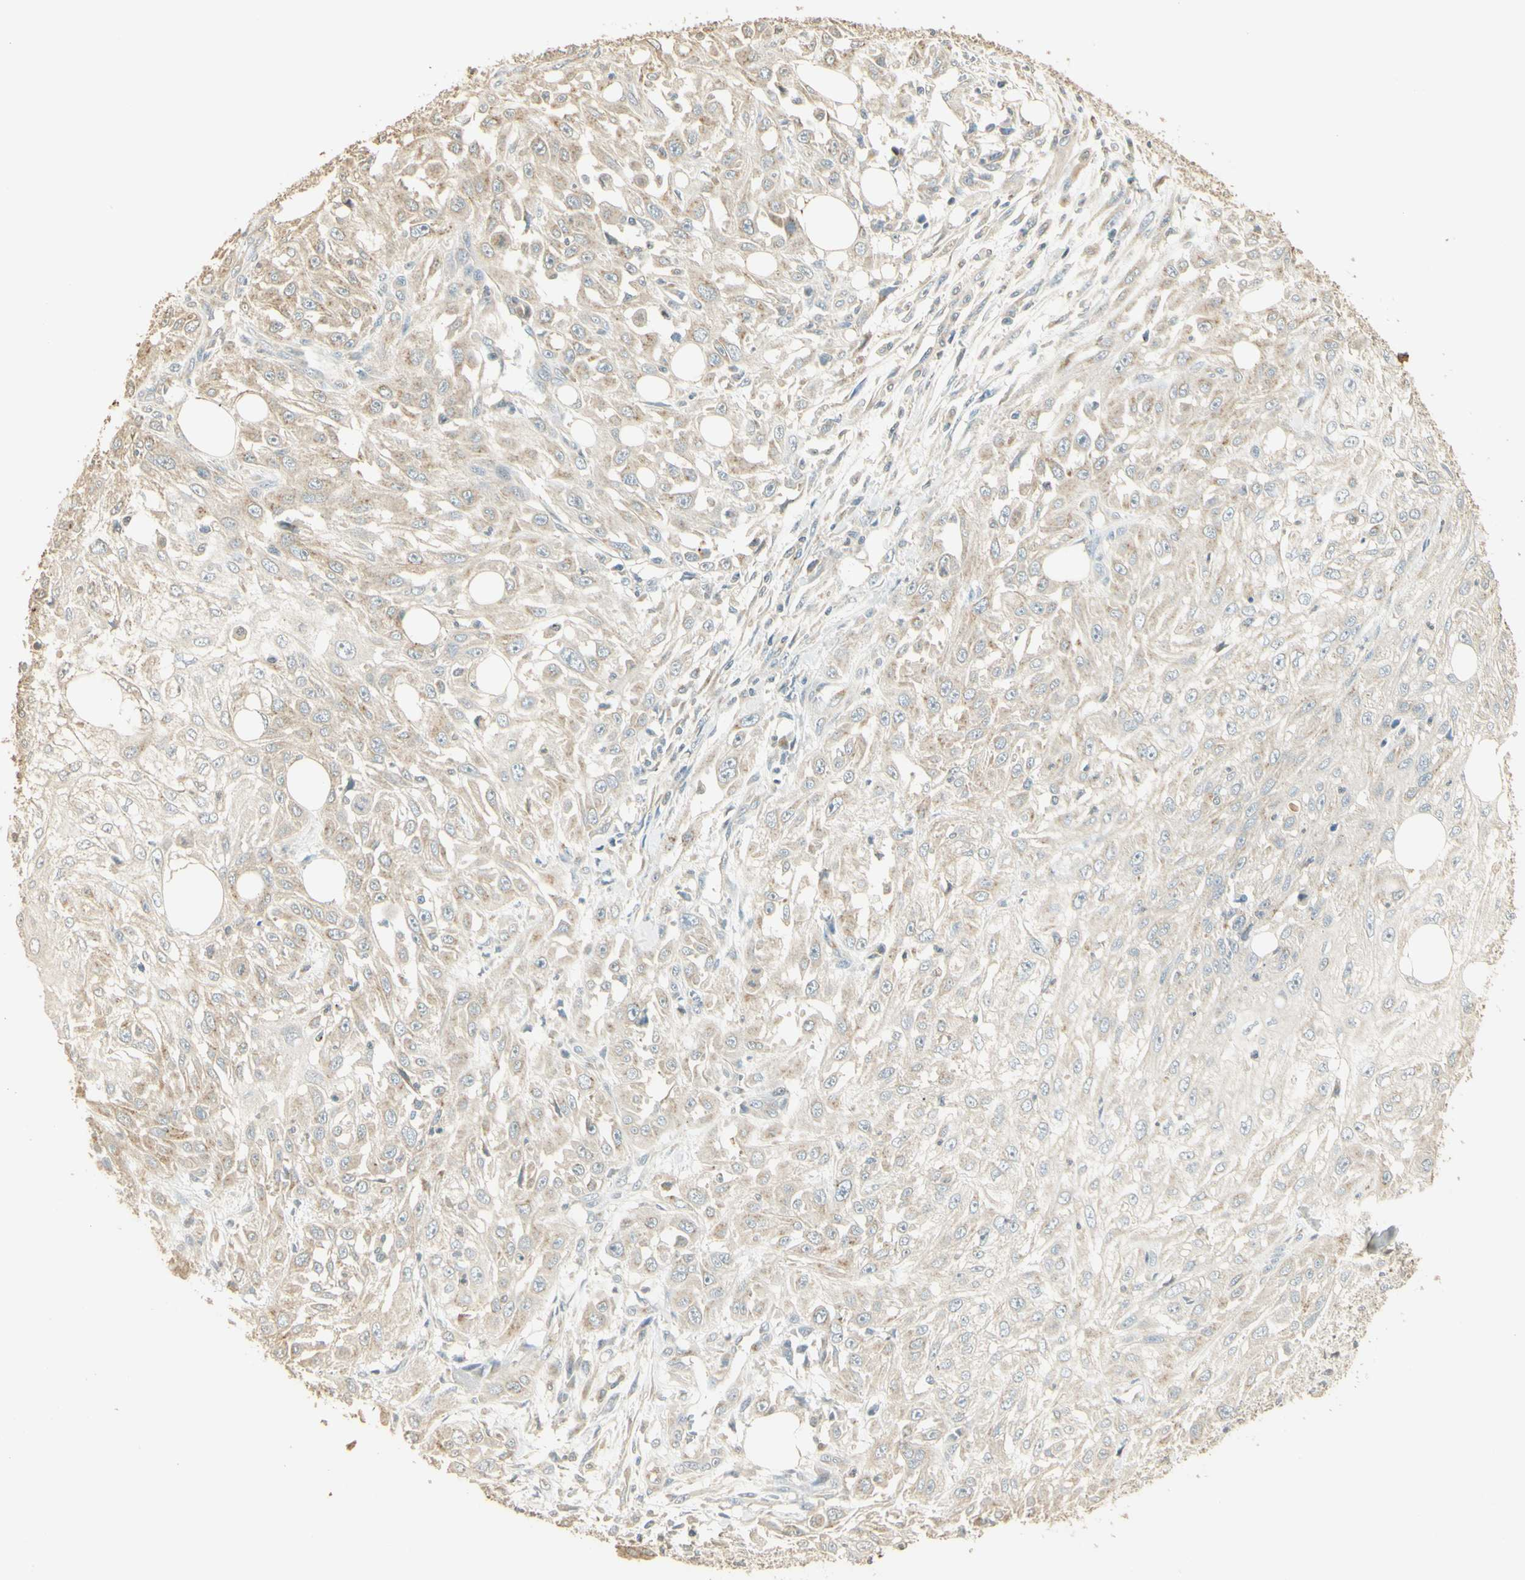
{"staining": {"intensity": "weak", "quantity": "25%-75%", "location": "cytoplasmic/membranous"}, "tissue": "skin cancer", "cell_type": "Tumor cells", "image_type": "cancer", "snomed": [{"axis": "morphology", "description": "Squamous cell carcinoma, NOS"}, {"axis": "topography", "description": "Skin"}], "caption": "Protein analysis of squamous cell carcinoma (skin) tissue demonstrates weak cytoplasmic/membranous positivity in about 25%-75% of tumor cells.", "gene": "UXS1", "patient": {"sex": "male", "age": 75}}